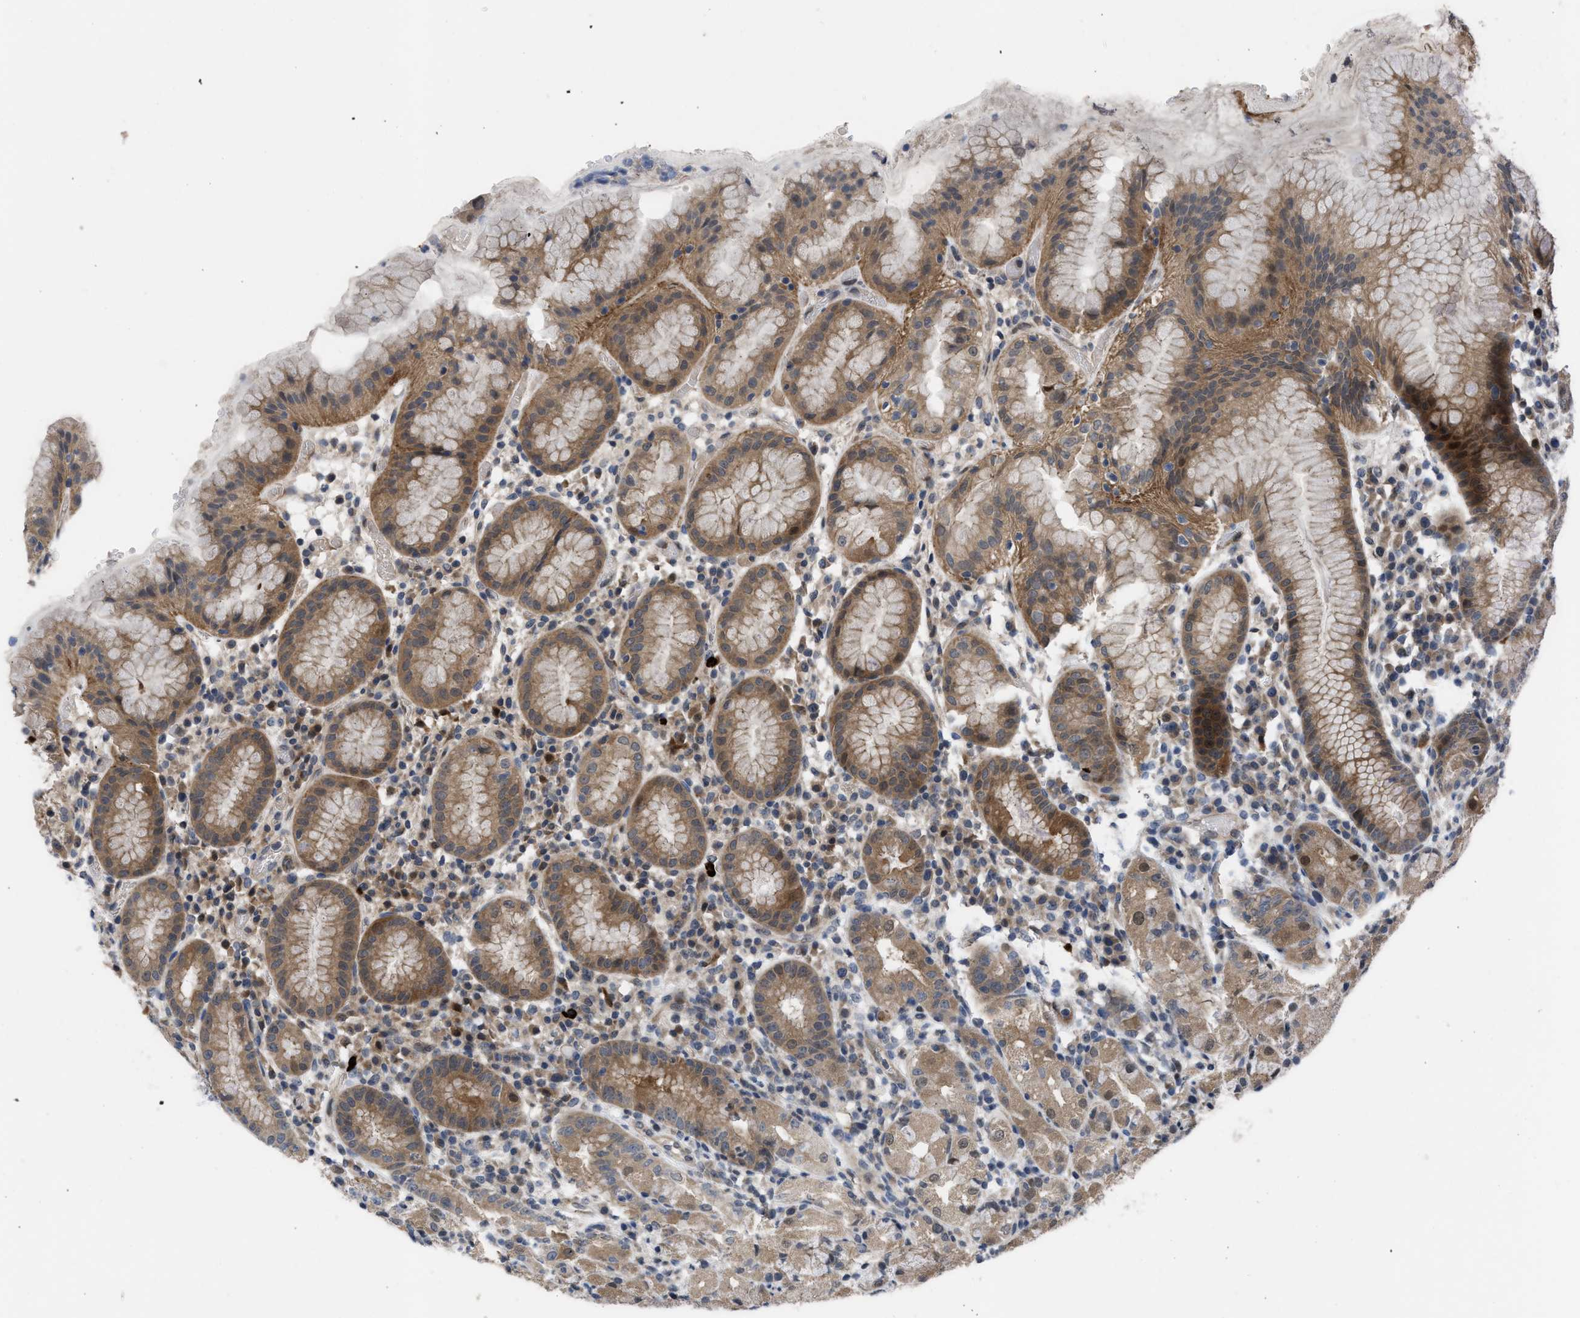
{"staining": {"intensity": "moderate", "quantity": ">75%", "location": "cytoplasmic/membranous"}, "tissue": "stomach", "cell_type": "Glandular cells", "image_type": "normal", "snomed": [{"axis": "morphology", "description": "Normal tissue, NOS"}, {"axis": "topography", "description": "Stomach"}, {"axis": "topography", "description": "Stomach, lower"}], "caption": "Glandular cells reveal moderate cytoplasmic/membranous positivity in about >75% of cells in unremarkable stomach. (IHC, brightfield microscopy, high magnification).", "gene": "LDAF1", "patient": {"sex": "female", "age": 75}}